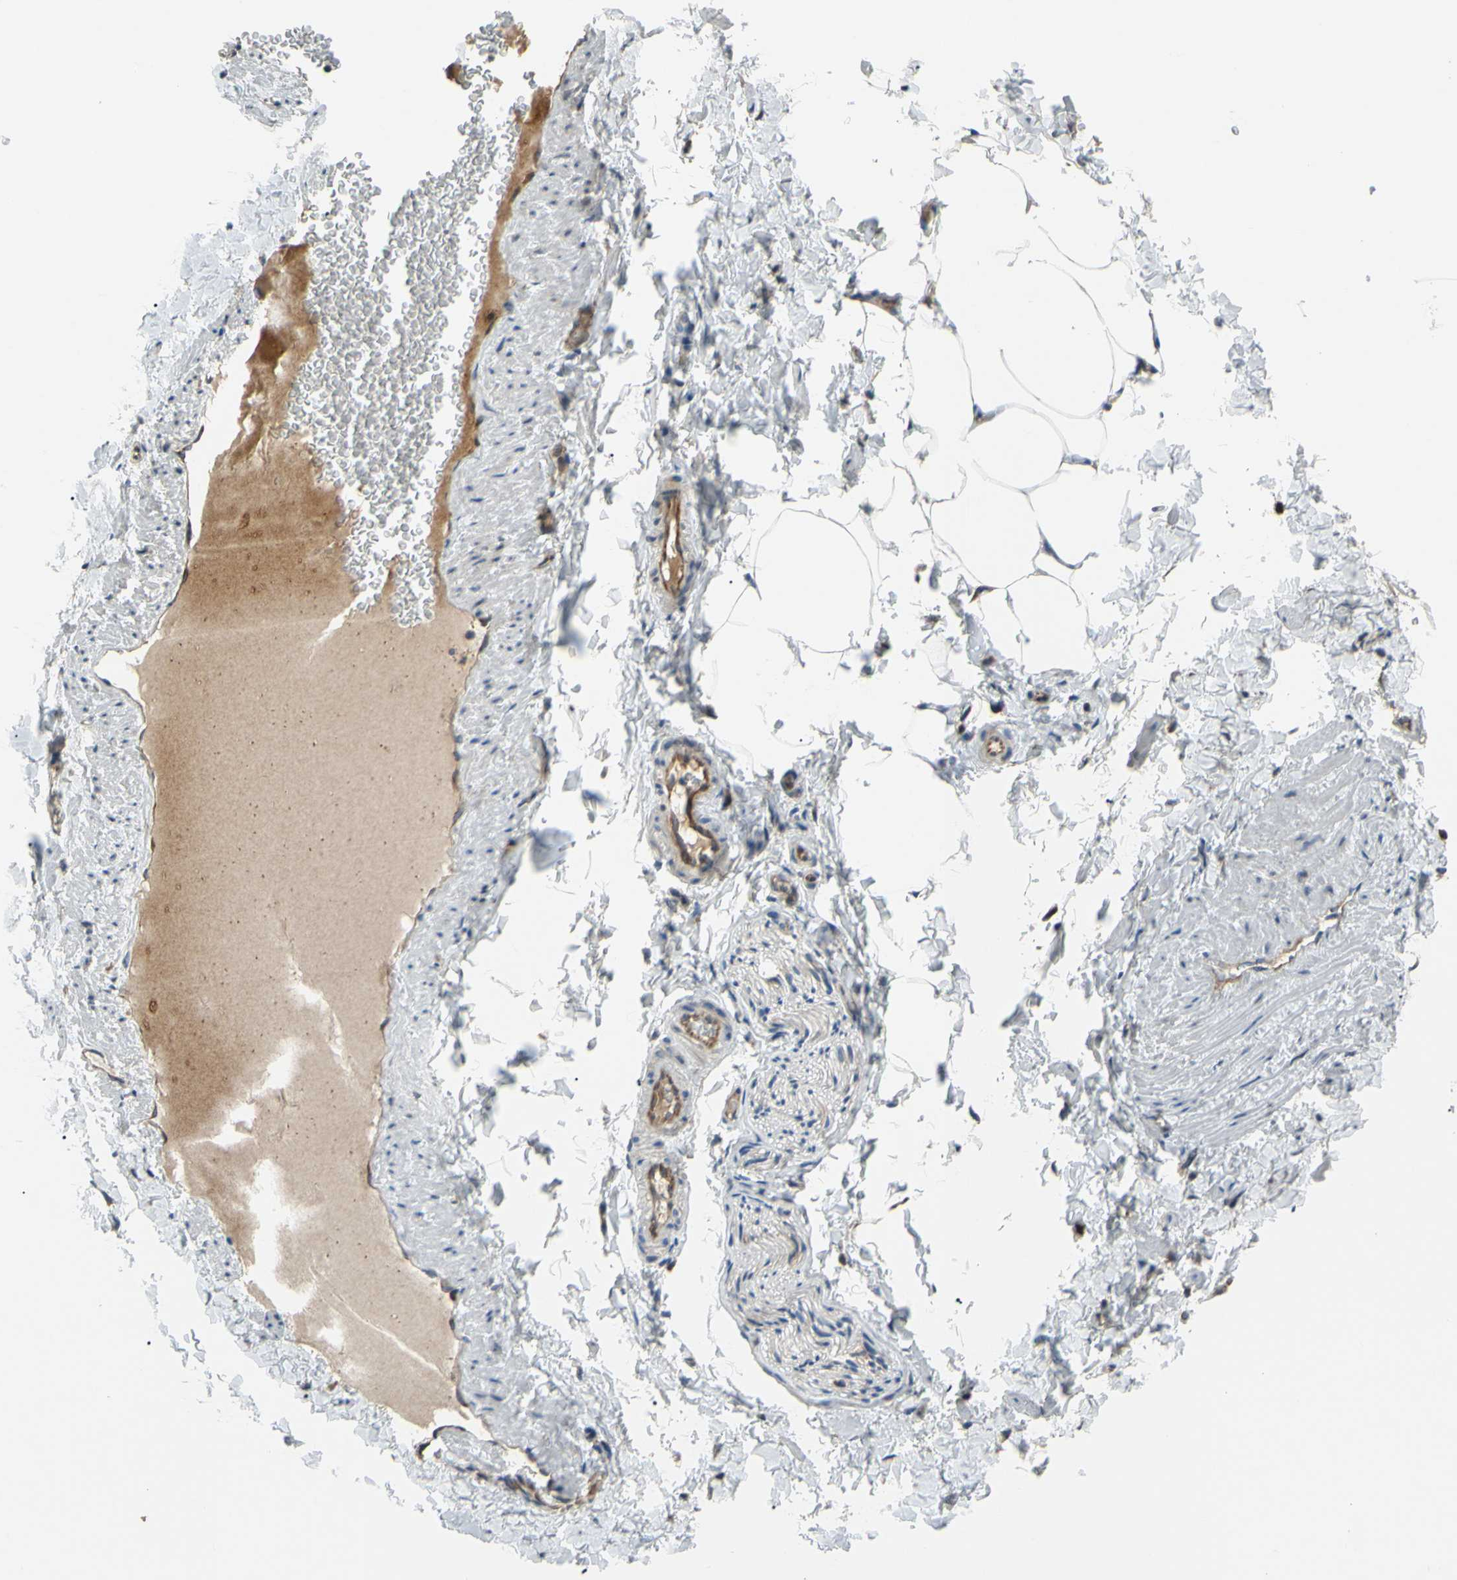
{"staining": {"intensity": "weak", "quantity": ">75%", "location": "cytoplasmic/membranous"}, "tissue": "adipose tissue", "cell_type": "Adipocytes", "image_type": "normal", "snomed": [{"axis": "morphology", "description": "Normal tissue, NOS"}, {"axis": "topography", "description": "Vascular tissue"}], "caption": "A high-resolution histopathology image shows immunohistochemistry (IHC) staining of unremarkable adipose tissue, which reveals weak cytoplasmic/membranous staining in approximately >75% of adipocytes.", "gene": "SPTLC1", "patient": {"sex": "male", "age": 41}}